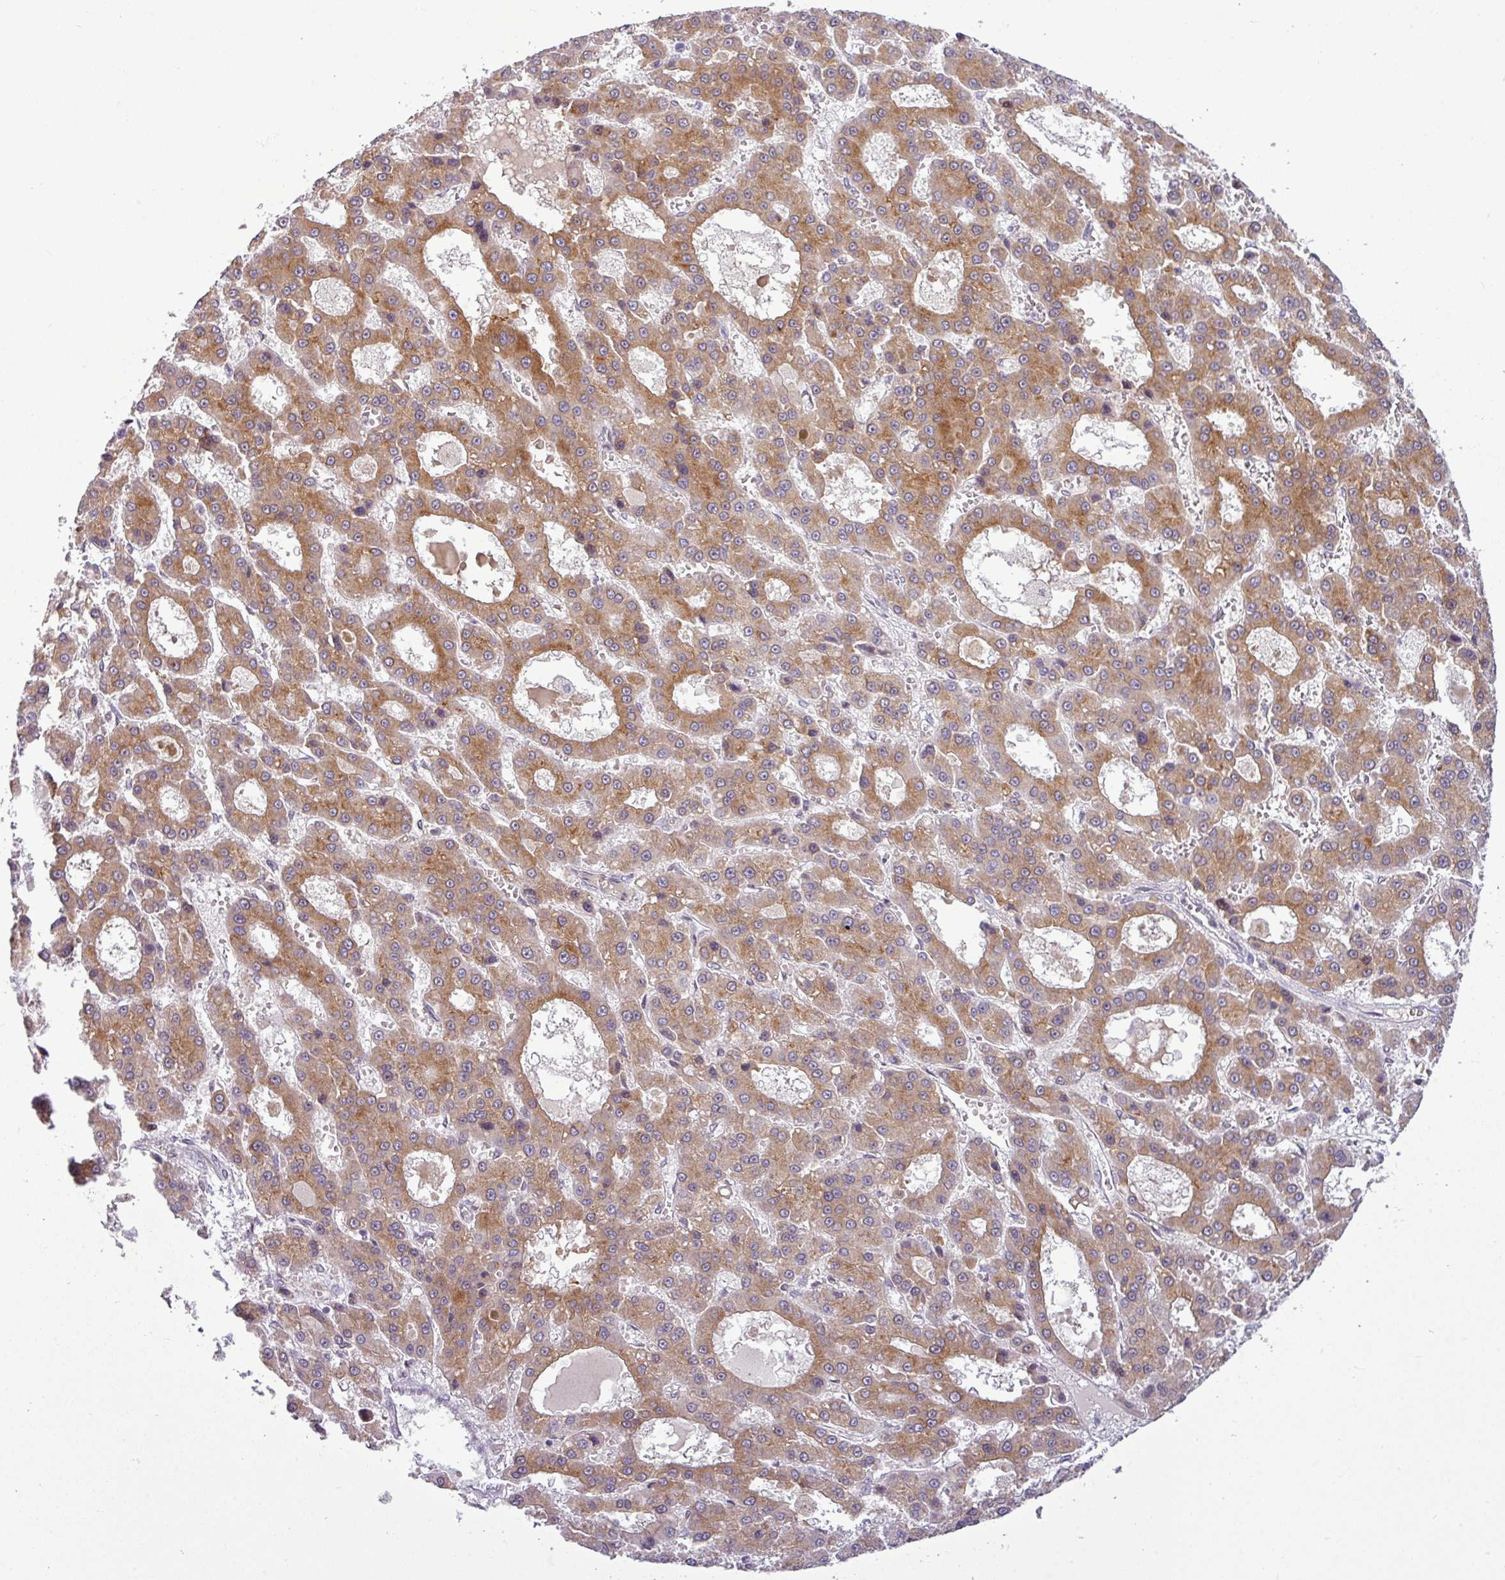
{"staining": {"intensity": "moderate", "quantity": ">75%", "location": "cytoplasmic/membranous"}, "tissue": "liver cancer", "cell_type": "Tumor cells", "image_type": "cancer", "snomed": [{"axis": "morphology", "description": "Carcinoma, Hepatocellular, NOS"}, {"axis": "topography", "description": "Liver"}], "caption": "Immunohistochemical staining of human liver hepatocellular carcinoma displays moderate cytoplasmic/membranous protein expression in approximately >75% of tumor cells. (IHC, brightfield microscopy, high magnification).", "gene": "SLC66A2", "patient": {"sex": "male", "age": 70}}